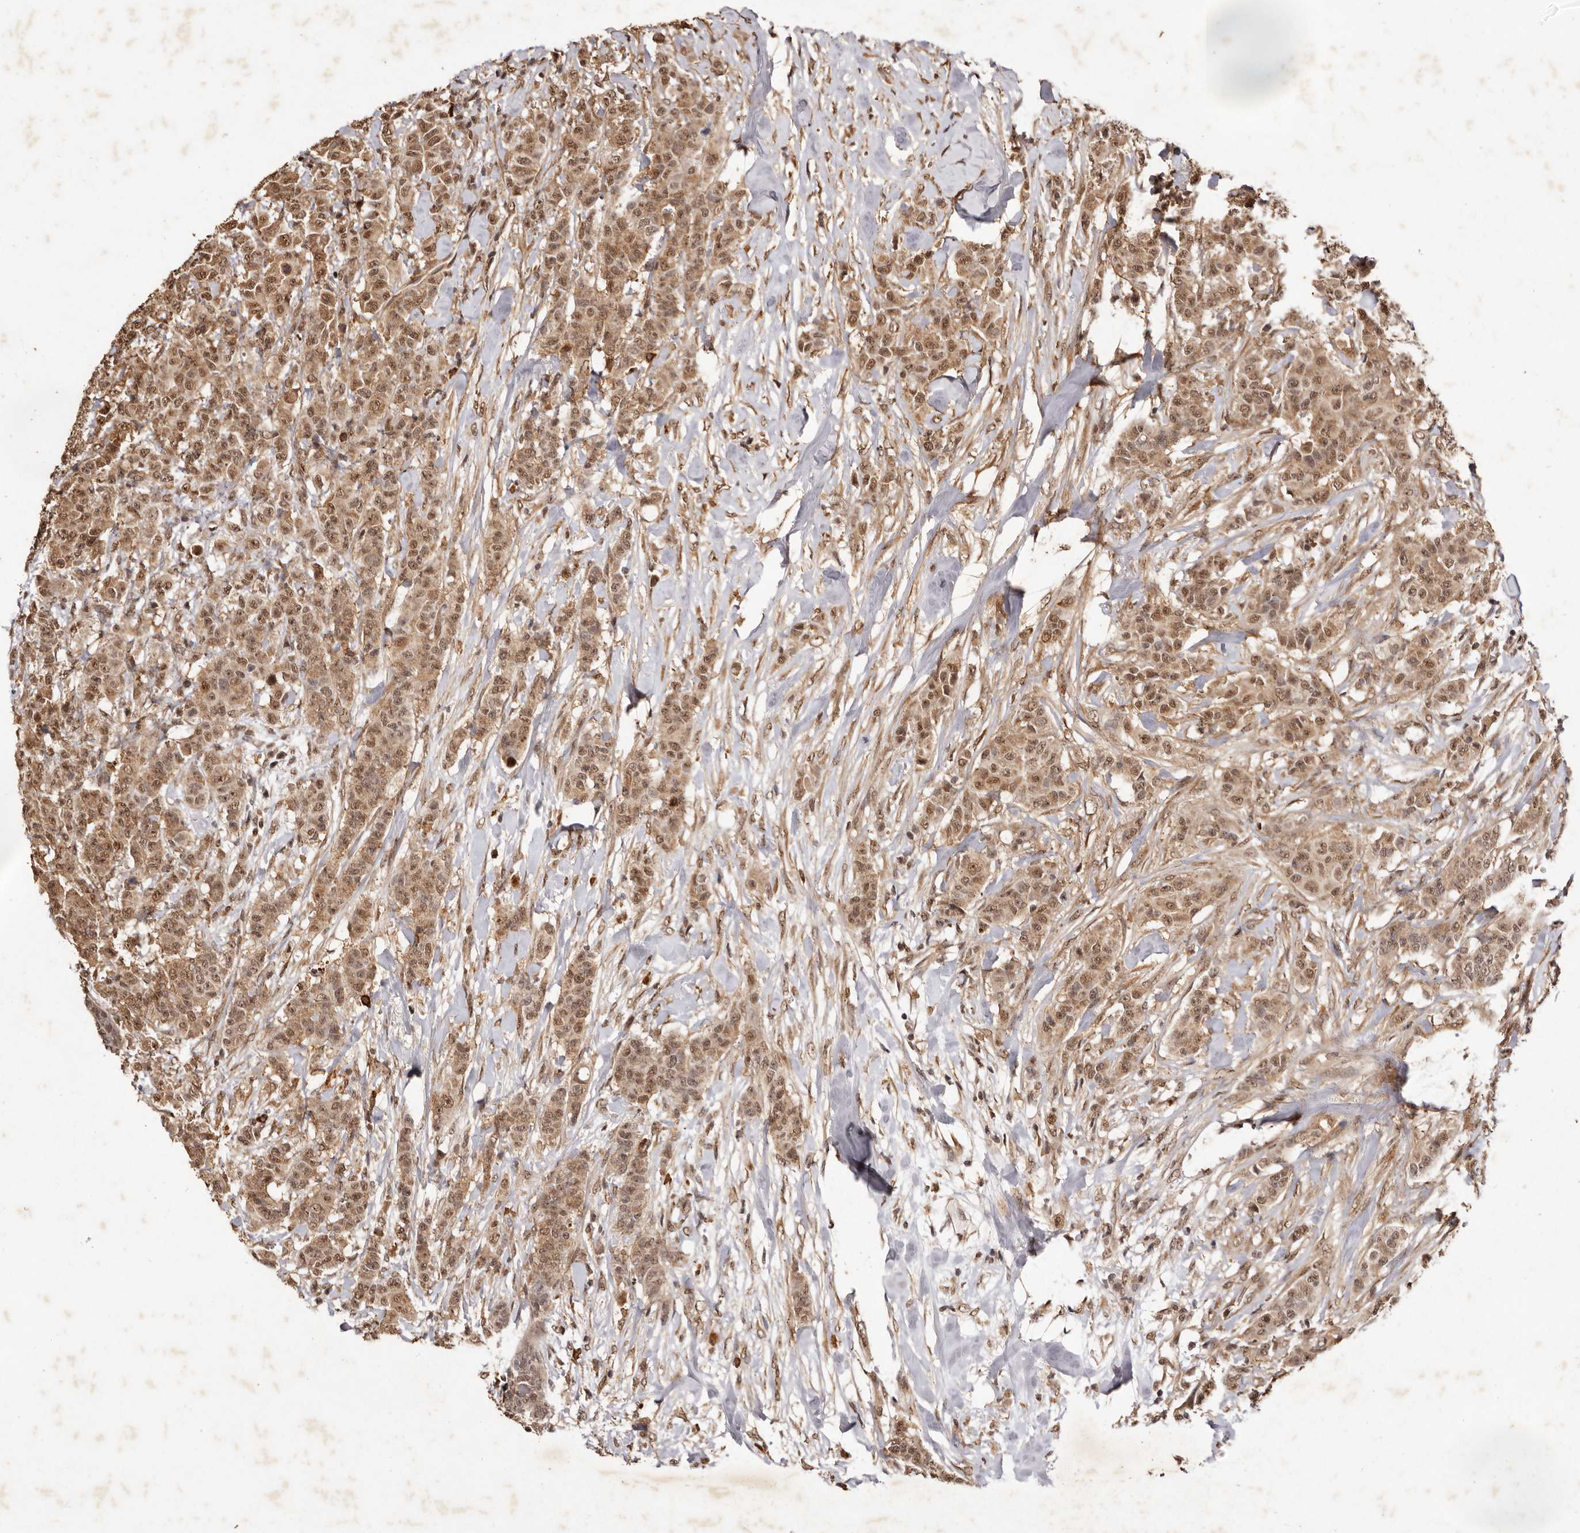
{"staining": {"intensity": "moderate", "quantity": ">75%", "location": "cytoplasmic/membranous,nuclear"}, "tissue": "breast cancer", "cell_type": "Tumor cells", "image_type": "cancer", "snomed": [{"axis": "morphology", "description": "Duct carcinoma"}, {"axis": "topography", "description": "Breast"}], "caption": "Protein expression analysis of human breast infiltrating ductal carcinoma reveals moderate cytoplasmic/membranous and nuclear staining in about >75% of tumor cells. The protein is stained brown, and the nuclei are stained in blue (DAB (3,3'-diaminobenzidine) IHC with brightfield microscopy, high magnification).", "gene": "NOTCH1", "patient": {"sex": "female", "age": 40}}